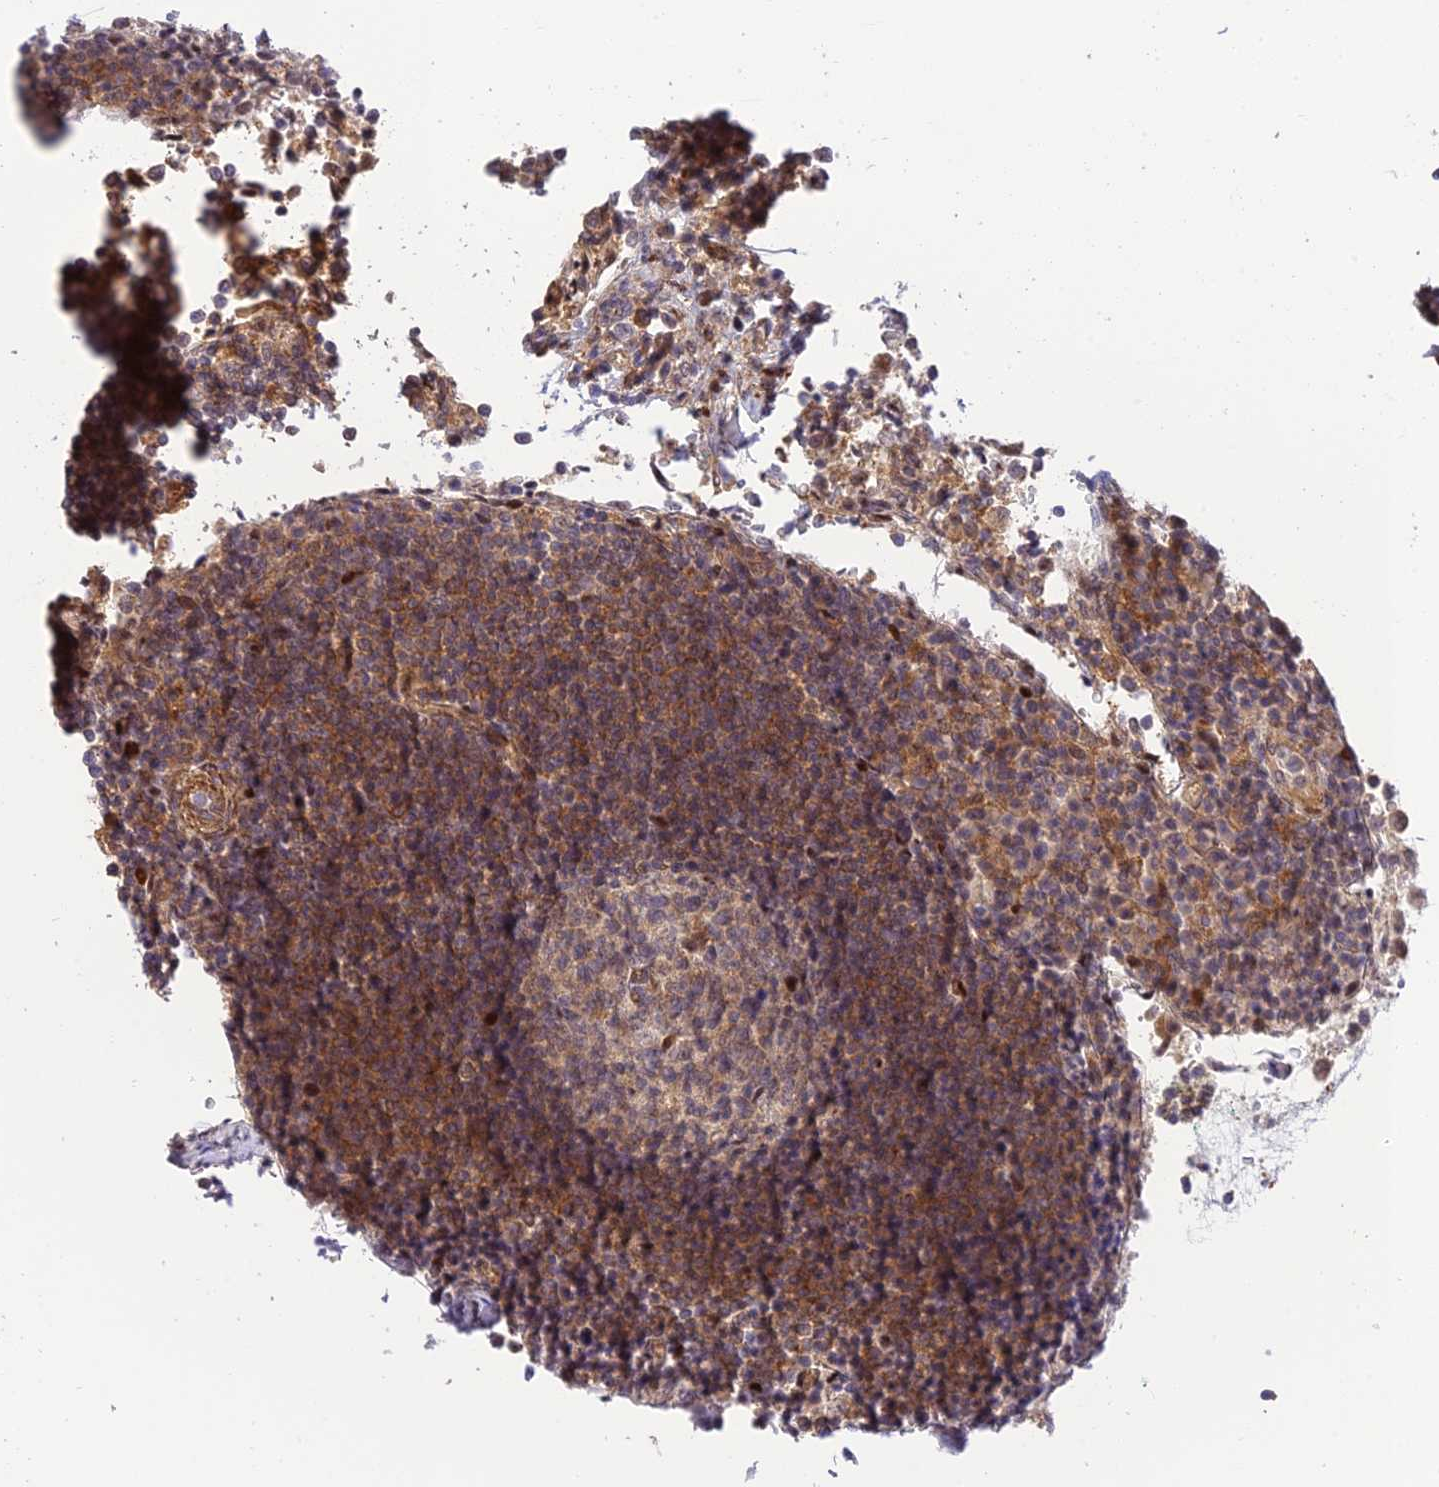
{"staining": {"intensity": "weak", "quantity": ">75%", "location": "cytoplasmic/membranous"}, "tissue": "lymph node", "cell_type": "Germinal center cells", "image_type": "normal", "snomed": [{"axis": "morphology", "description": "Normal tissue, NOS"}, {"axis": "topography", "description": "Lymph node"}], "caption": "Protein positivity by immunohistochemistry exhibits weak cytoplasmic/membranous positivity in about >75% of germinal center cells in benign lymph node. Nuclei are stained in blue.", "gene": "ZNF584", "patient": {"sex": "female", "age": 53}}